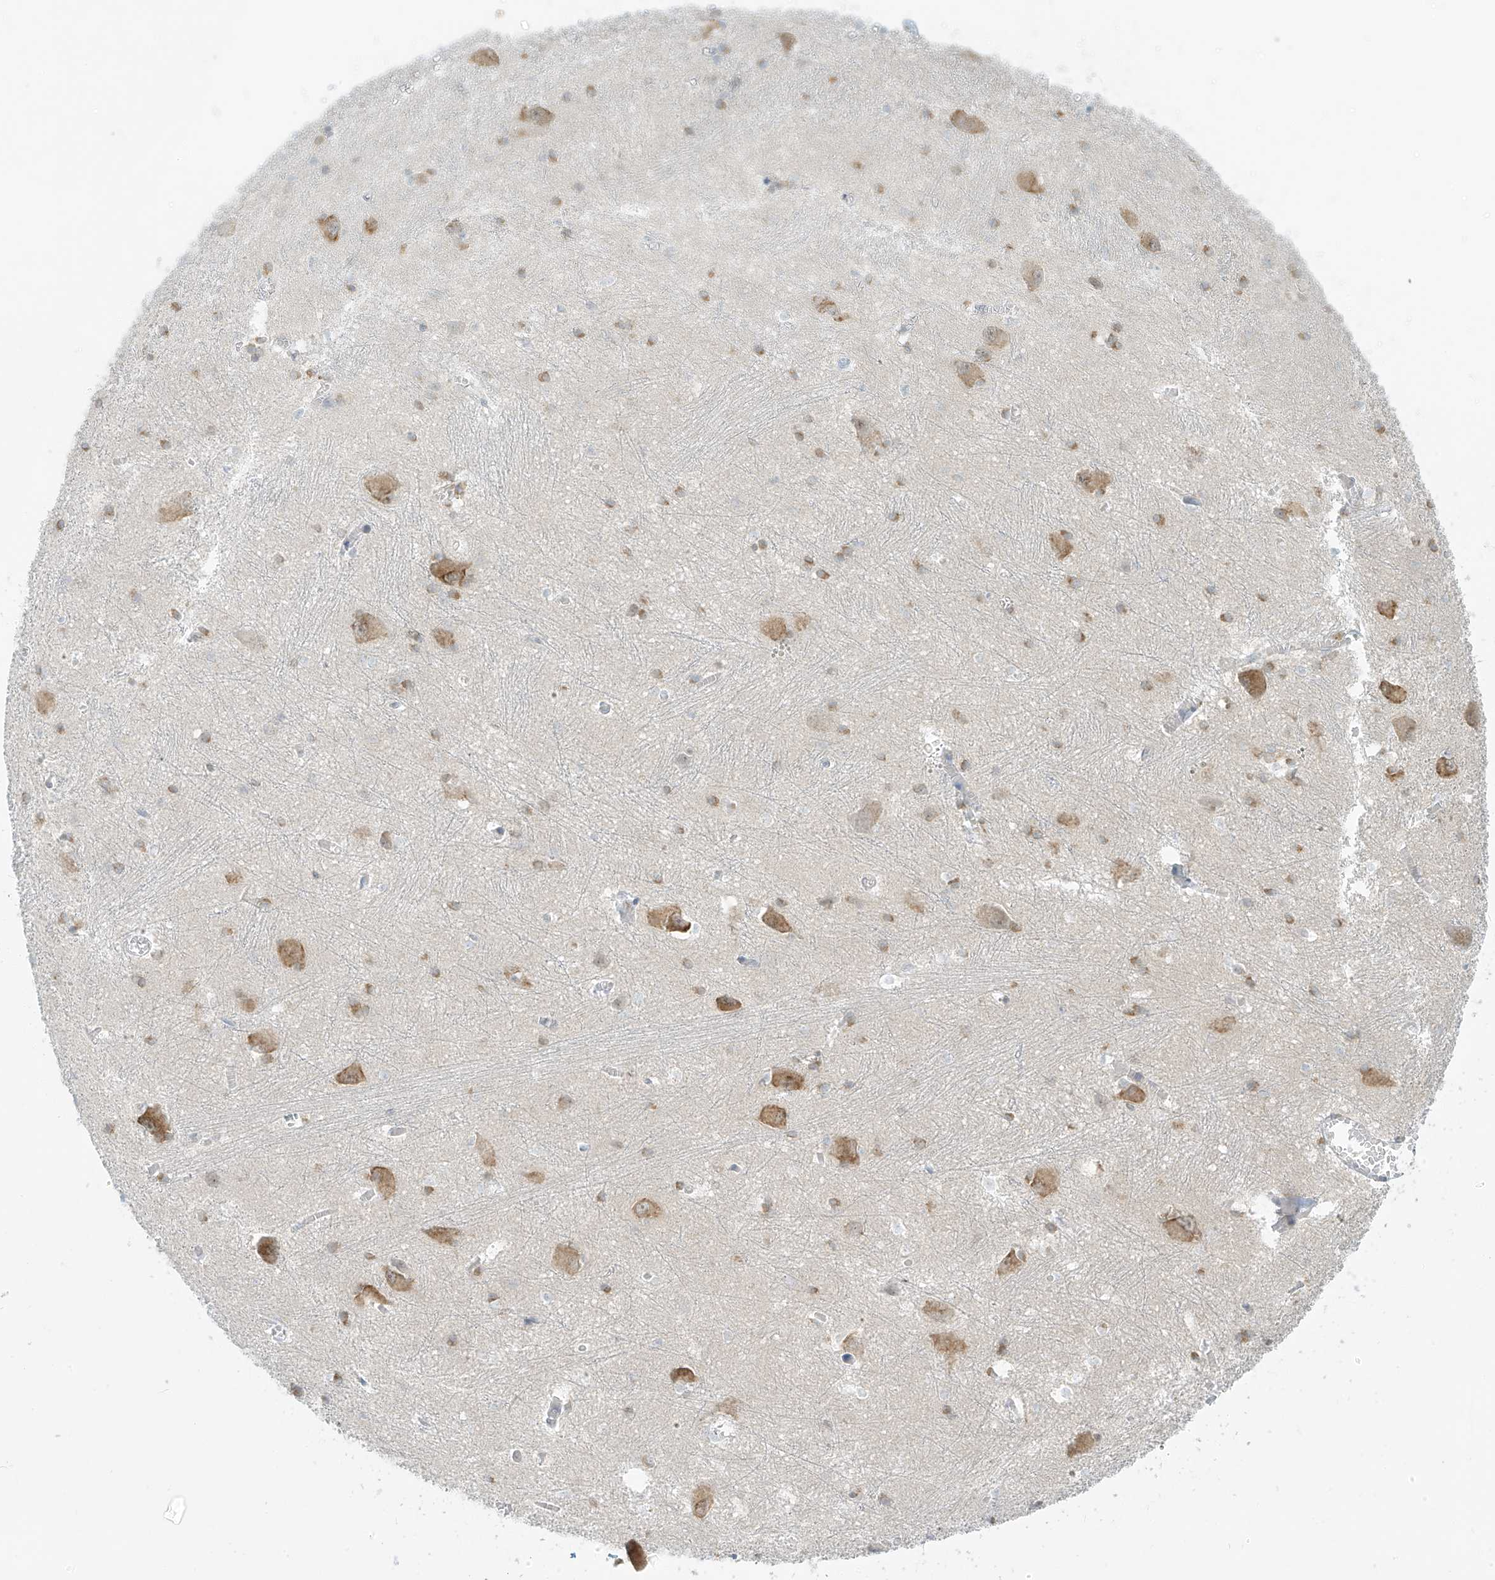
{"staining": {"intensity": "moderate", "quantity": "<25%", "location": "cytoplasmic/membranous"}, "tissue": "caudate", "cell_type": "Glial cells", "image_type": "normal", "snomed": [{"axis": "morphology", "description": "Normal tissue, NOS"}, {"axis": "topography", "description": "Lateral ventricle wall"}], "caption": "Immunohistochemical staining of unremarkable human caudate demonstrates <25% levels of moderate cytoplasmic/membranous protein expression in approximately <25% of glial cells.", "gene": "C2orf42", "patient": {"sex": "male", "age": 37}}